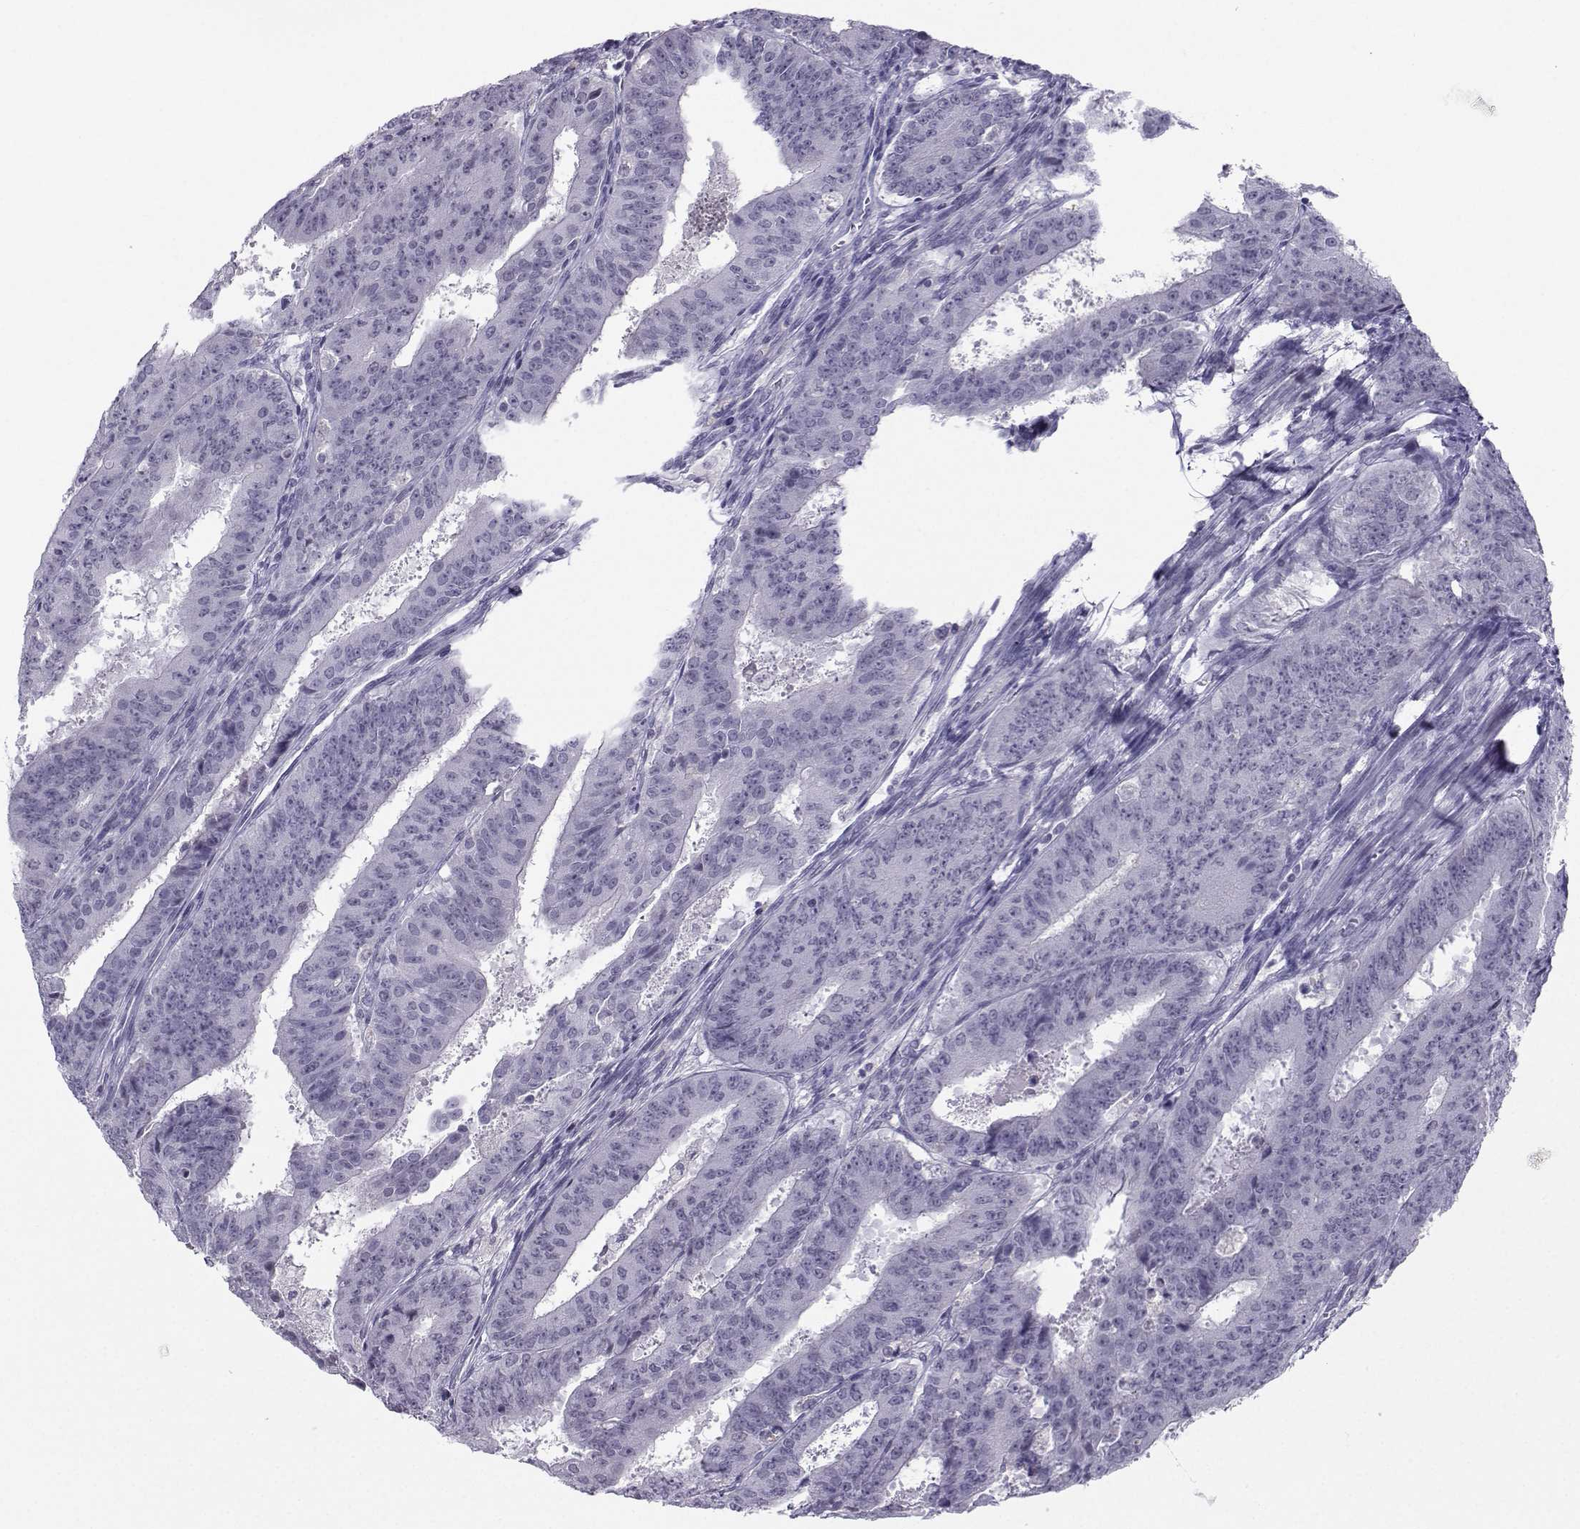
{"staining": {"intensity": "negative", "quantity": "none", "location": "none"}, "tissue": "ovarian cancer", "cell_type": "Tumor cells", "image_type": "cancer", "snomed": [{"axis": "morphology", "description": "Carcinoma, endometroid"}, {"axis": "topography", "description": "Ovary"}], "caption": "Protein analysis of endometroid carcinoma (ovarian) reveals no significant staining in tumor cells.", "gene": "LHX1", "patient": {"sex": "female", "age": 42}}